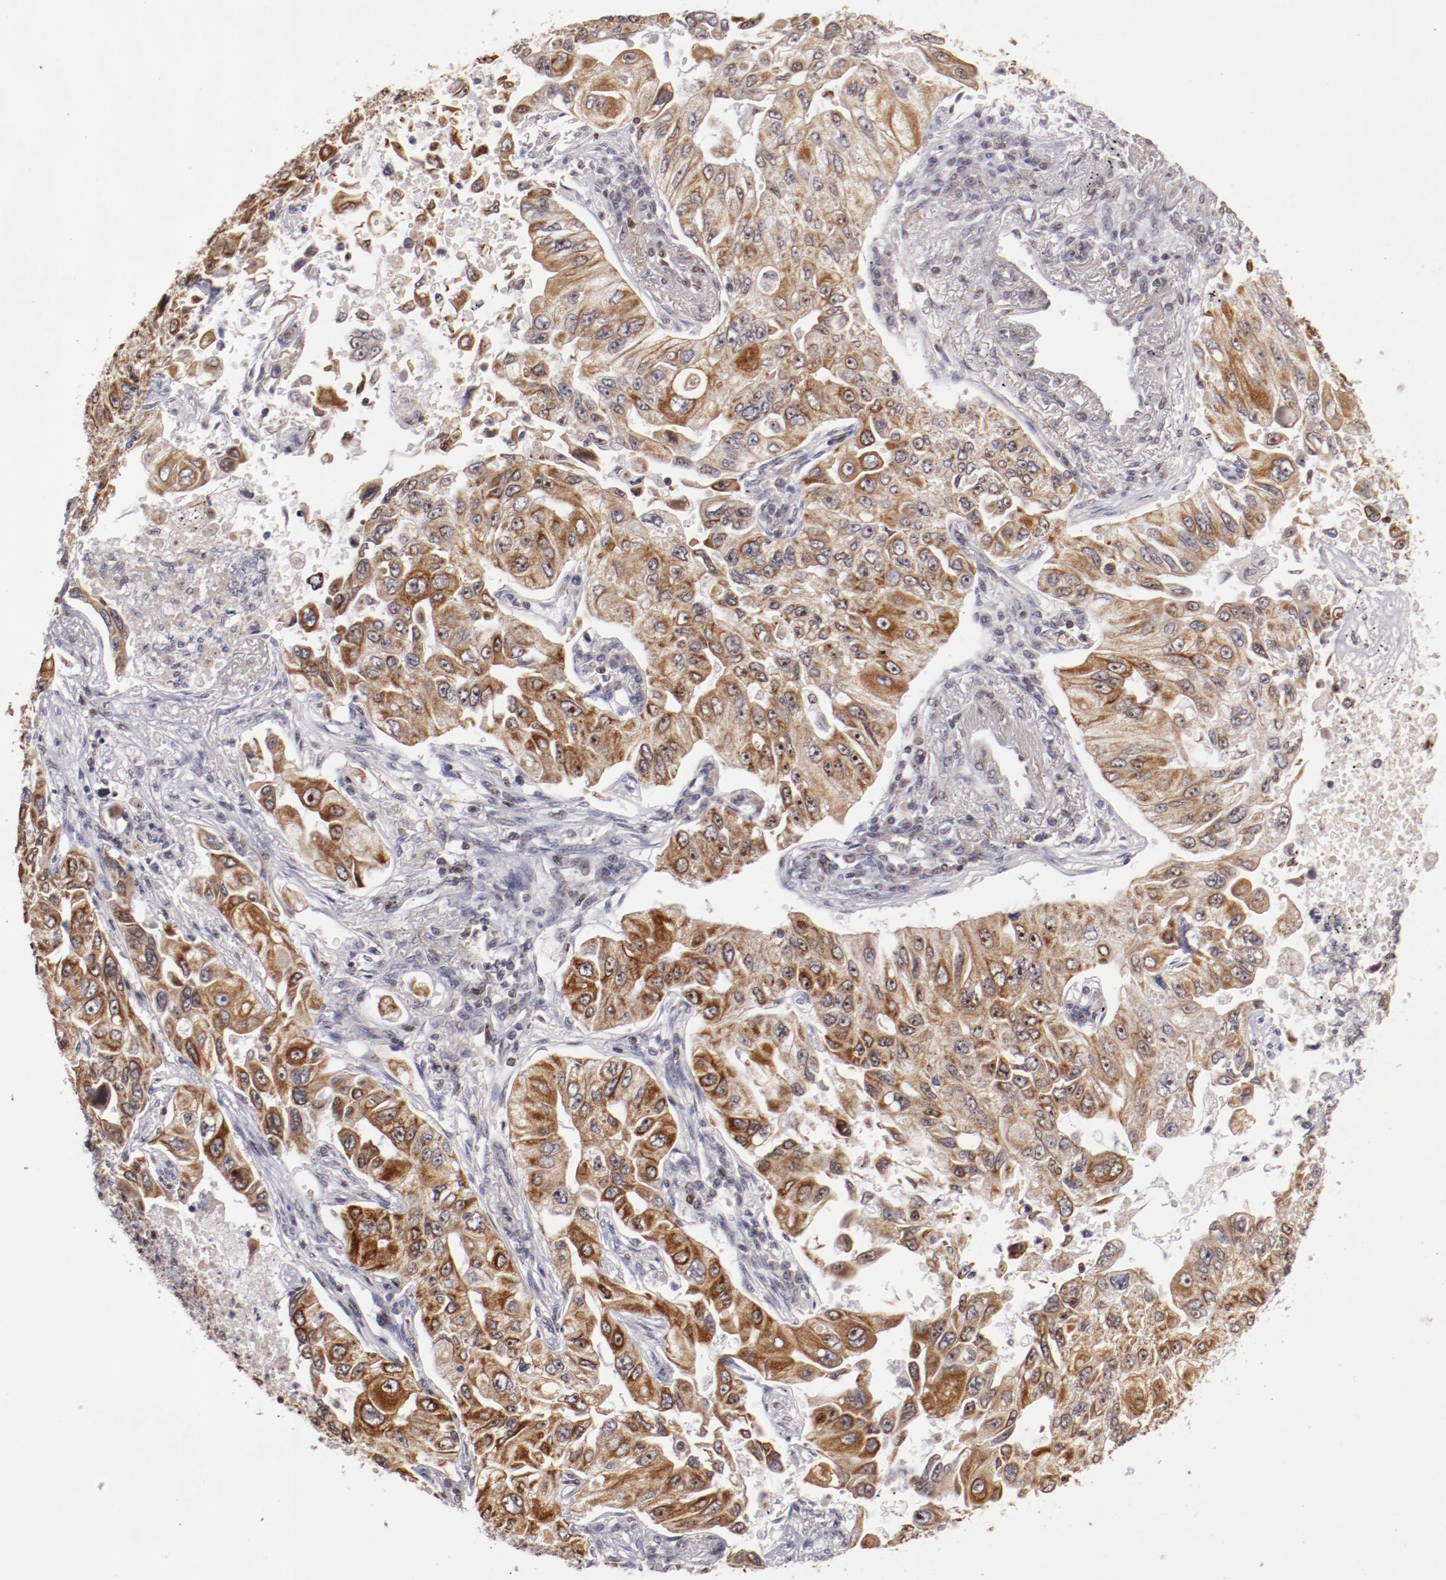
{"staining": {"intensity": "moderate", "quantity": ">75%", "location": "cytoplasmic/membranous,nuclear"}, "tissue": "lung cancer", "cell_type": "Tumor cells", "image_type": "cancer", "snomed": [{"axis": "morphology", "description": "Adenocarcinoma, NOS"}, {"axis": "topography", "description": "Lung"}], "caption": "Tumor cells reveal medium levels of moderate cytoplasmic/membranous and nuclear positivity in about >75% of cells in lung cancer (adenocarcinoma). (Brightfield microscopy of DAB IHC at high magnification).", "gene": "DDX24", "patient": {"sex": "male", "age": 84}}